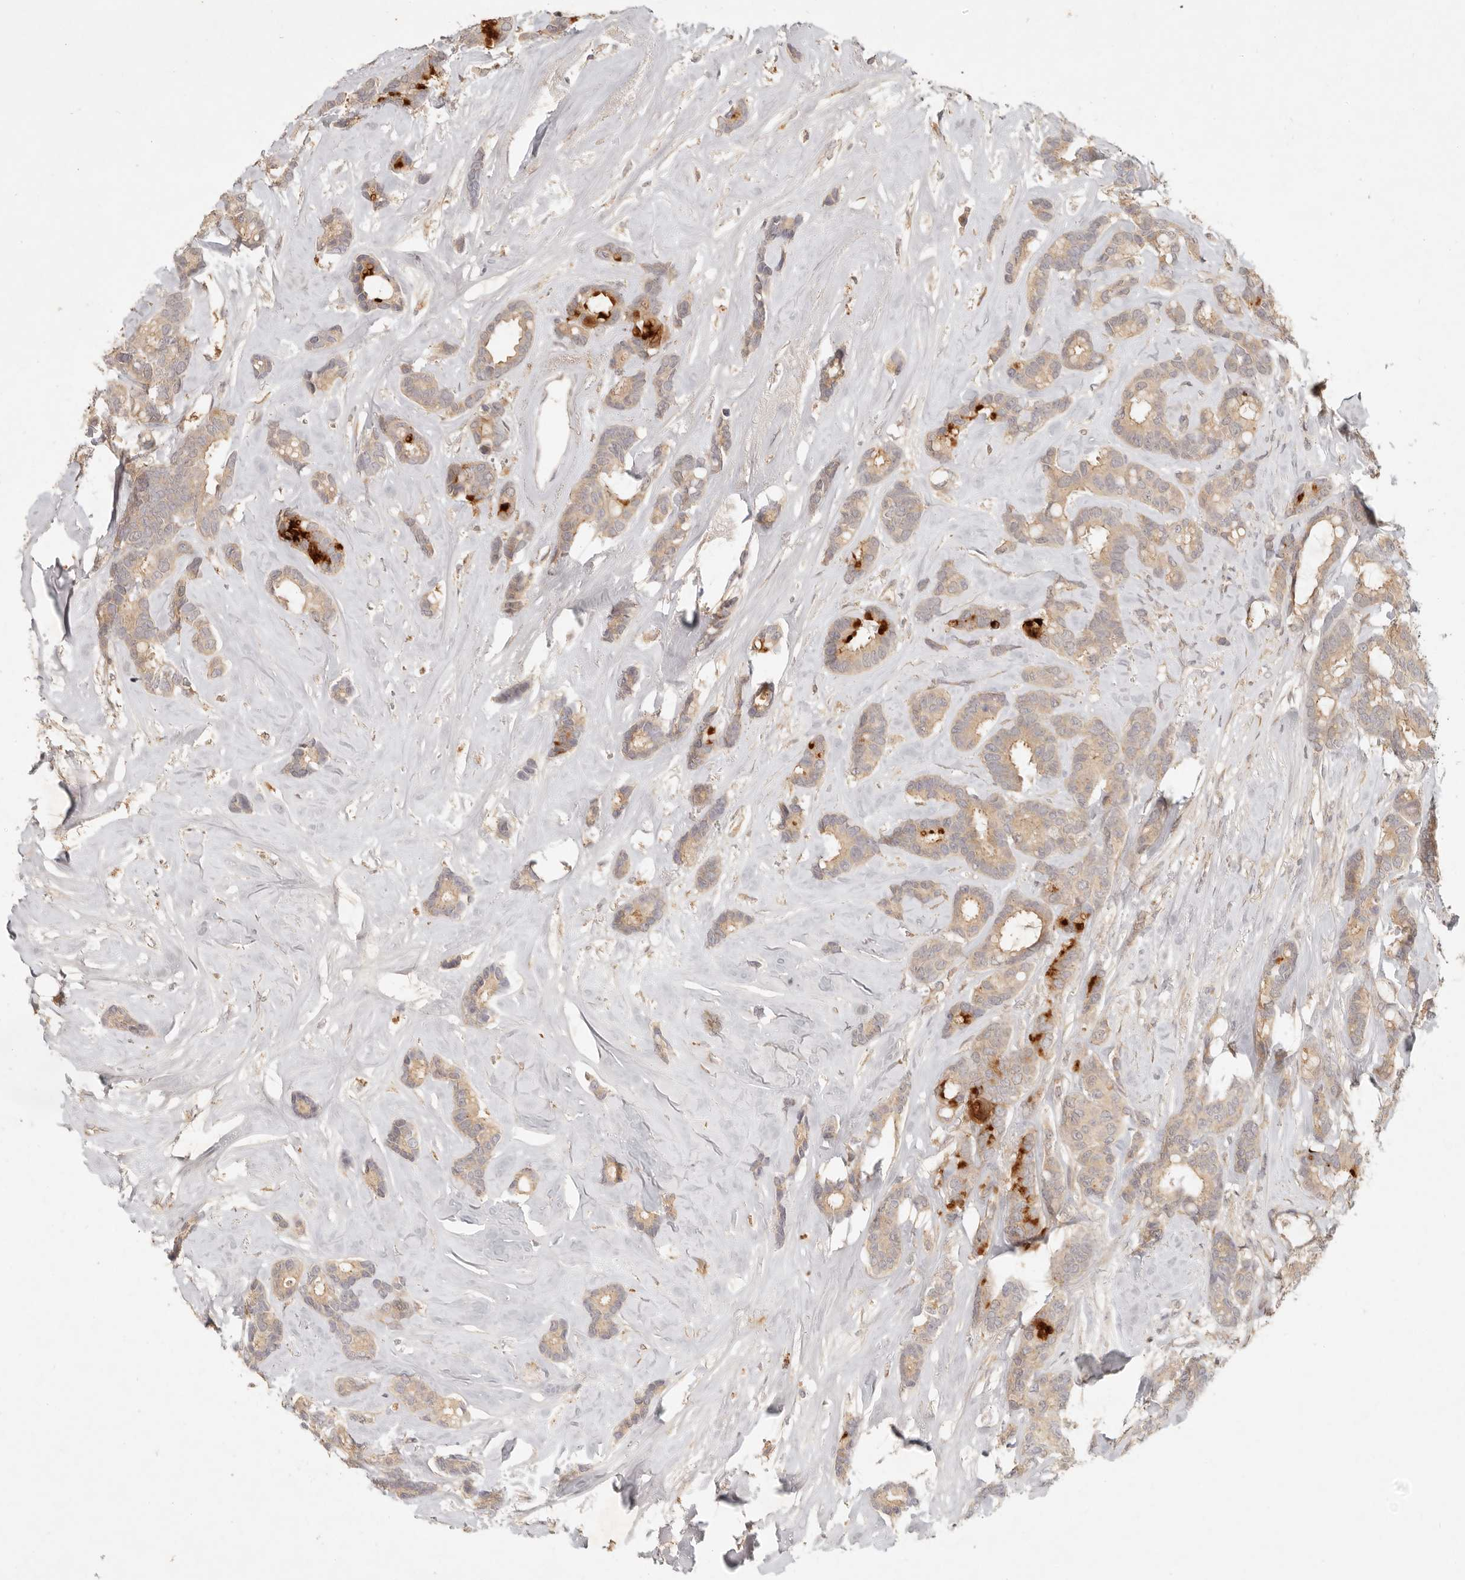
{"staining": {"intensity": "strong", "quantity": "<25%", "location": "cytoplasmic/membranous"}, "tissue": "breast cancer", "cell_type": "Tumor cells", "image_type": "cancer", "snomed": [{"axis": "morphology", "description": "Duct carcinoma"}, {"axis": "topography", "description": "Breast"}], "caption": "There is medium levels of strong cytoplasmic/membranous staining in tumor cells of breast cancer (invasive ductal carcinoma), as demonstrated by immunohistochemical staining (brown color).", "gene": "UBXN11", "patient": {"sex": "female", "age": 87}}